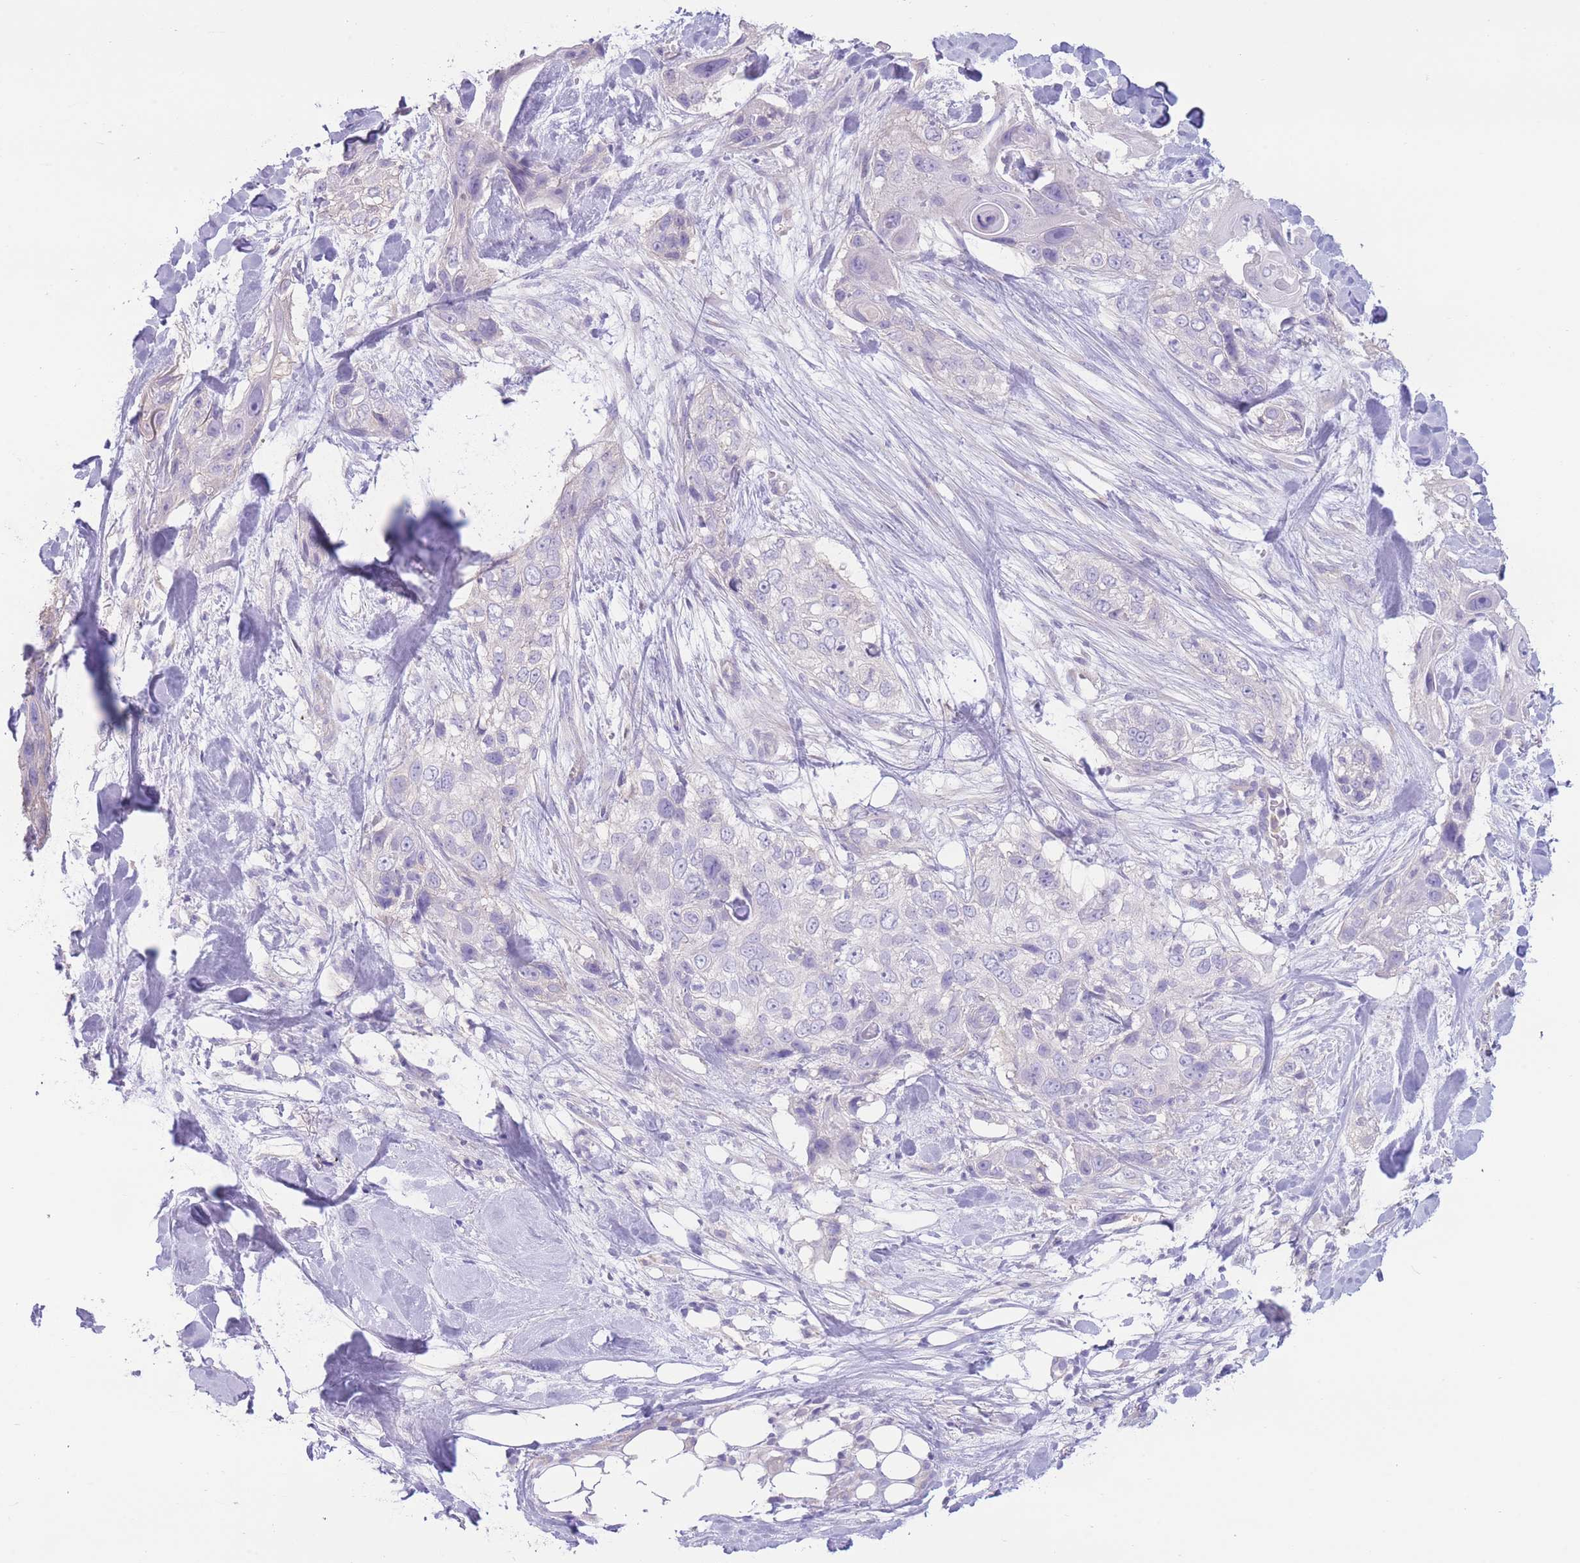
{"staining": {"intensity": "negative", "quantity": "none", "location": "none"}, "tissue": "skin cancer", "cell_type": "Tumor cells", "image_type": "cancer", "snomed": [{"axis": "morphology", "description": "Normal tissue, NOS"}, {"axis": "morphology", "description": "Squamous cell carcinoma, NOS"}, {"axis": "topography", "description": "Skin"}], "caption": "This is a micrograph of immunohistochemistry (IHC) staining of skin cancer (squamous cell carcinoma), which shows no expression in tumor cells.", "gene": "BHLHA15", "patient": {"sex": "male", "age": 72}}